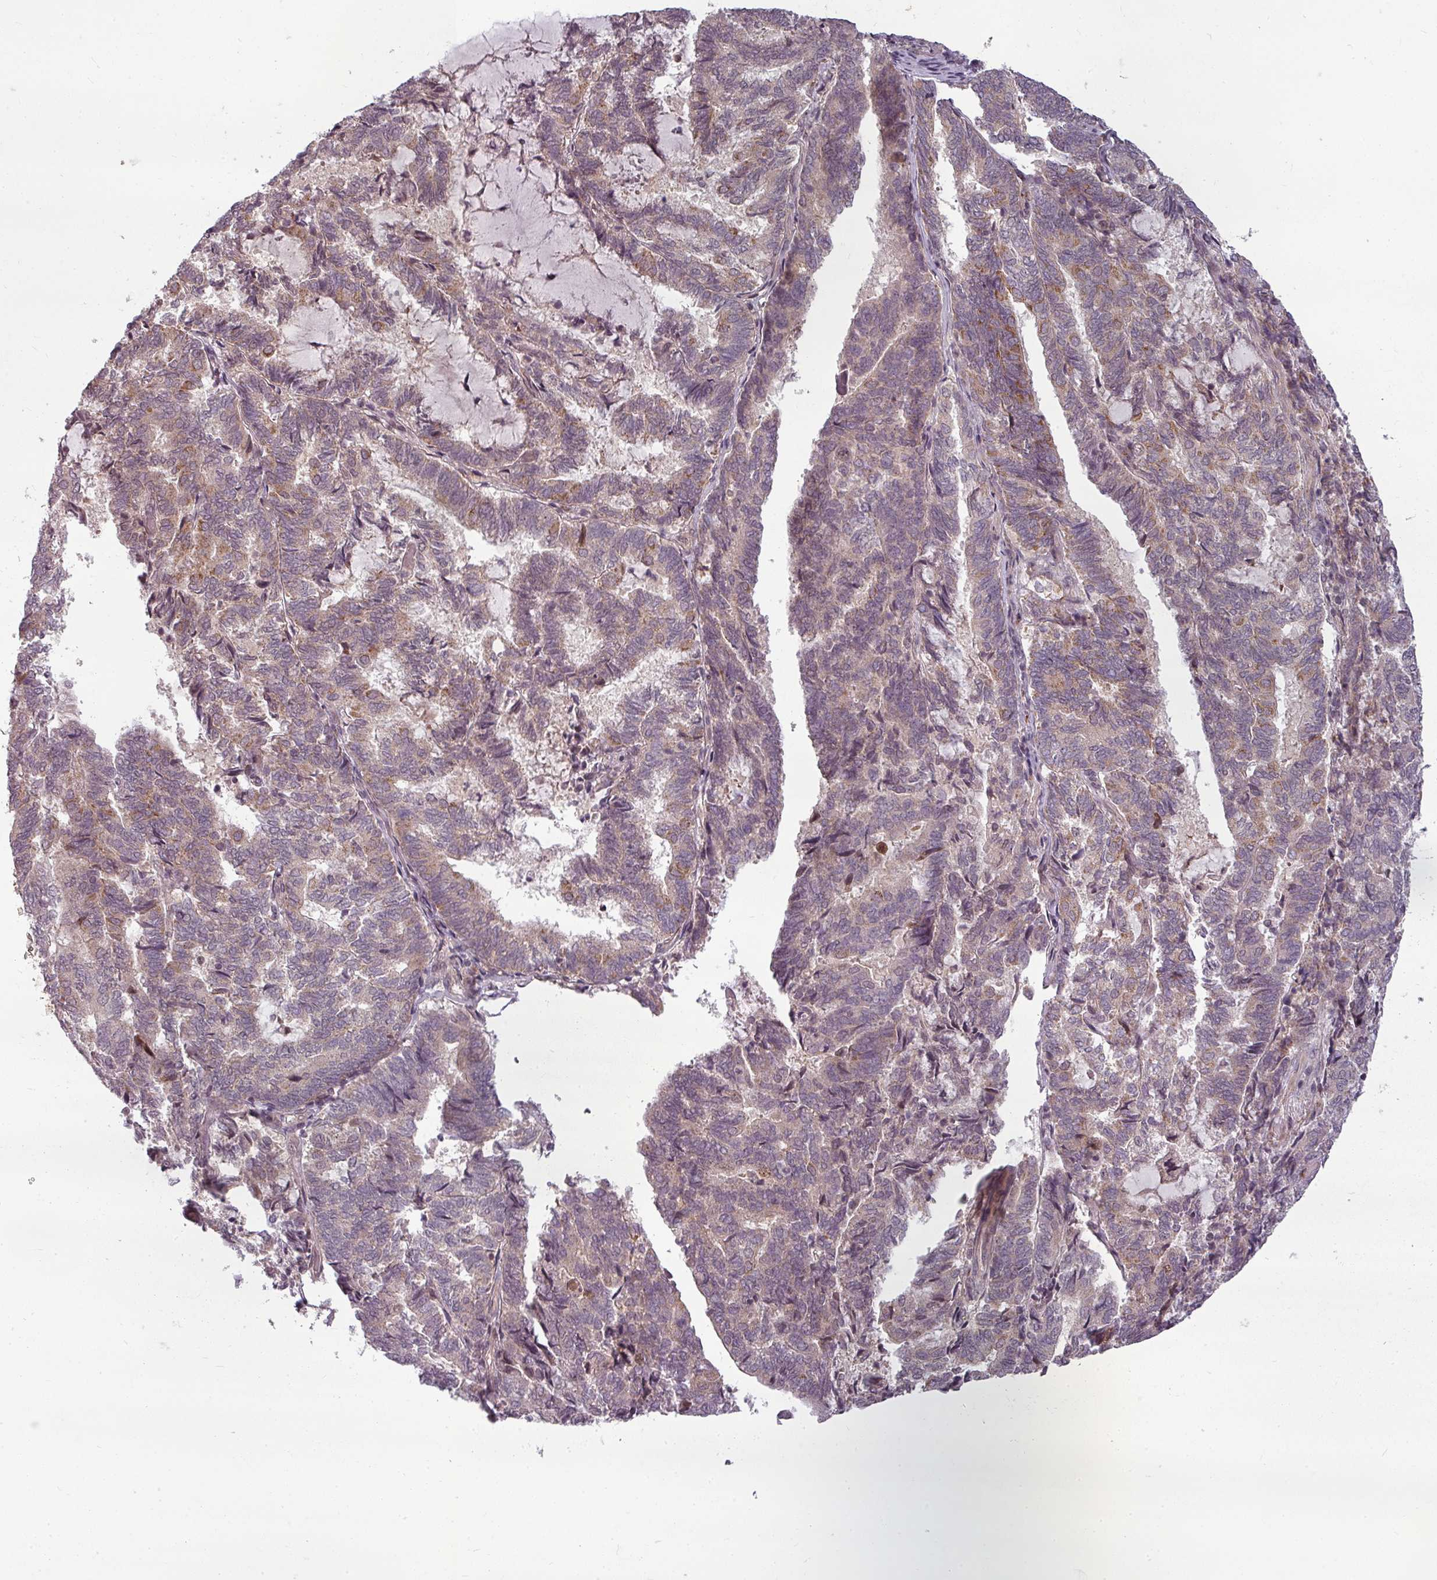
{"staining": {"intensity": "moderate", "quantity": "25%-75%", "location": "cytoplasmic/membranous"}, "tissue": "endometrial cancer", "cell_type": "Tumor cells", "image_type": "cancer", "snomed": [{"axis": "morphology", "description": "Adenocarcinoma, NOS"}, {"axis": "topography", "description": "Endometrium"}], "caption": "Immunohistochemical staining of endometrial cancer (adenocarcinoma) reveals medium levels of moderate cytoplasmic/membranous positivity in about 25%-75% of tumor cells.", "gene": "CLIC1", "patient": {"sex": "female", "age": 80}}